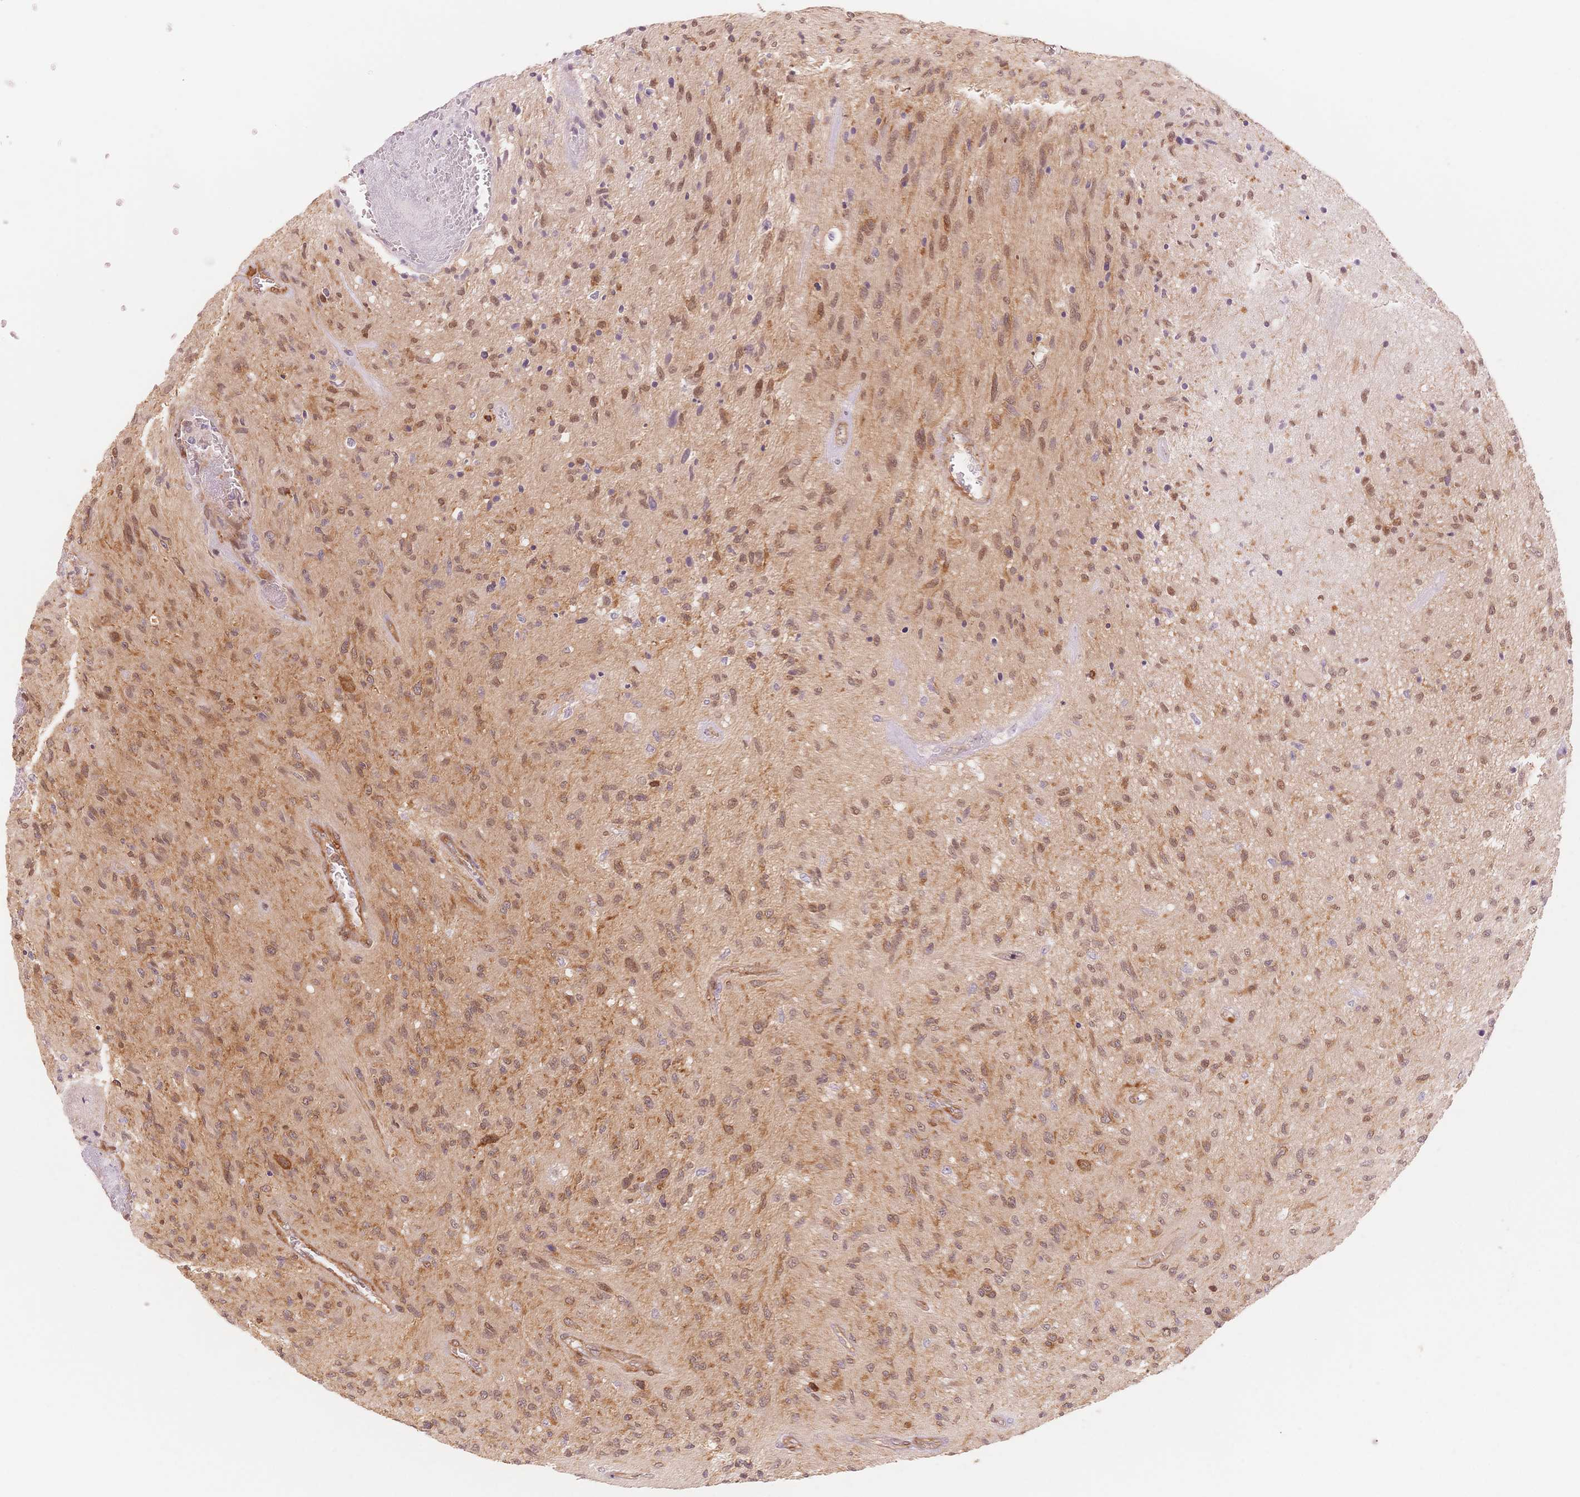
{"staining": {"intensity": "weak", "quantity": "25%-75%", "location": "cytoplasmic/membranous"}, "tissue": "glioma", "cell_type": "Tumor cells", "image_type": "cancer", "snomed": [{"axis": "morphology", "description": "Glioma, malignant, High grade"}, {"axis": "topography", "description": "Brain"}], "caption": "Immunohistochemical staining of glioma reveals low levels of weak cytoplasmic/membranous expression in approximately 25%-75% of tumor cells.", "gene": "STK39", "patient": {"sex": "male", "age": 54}}